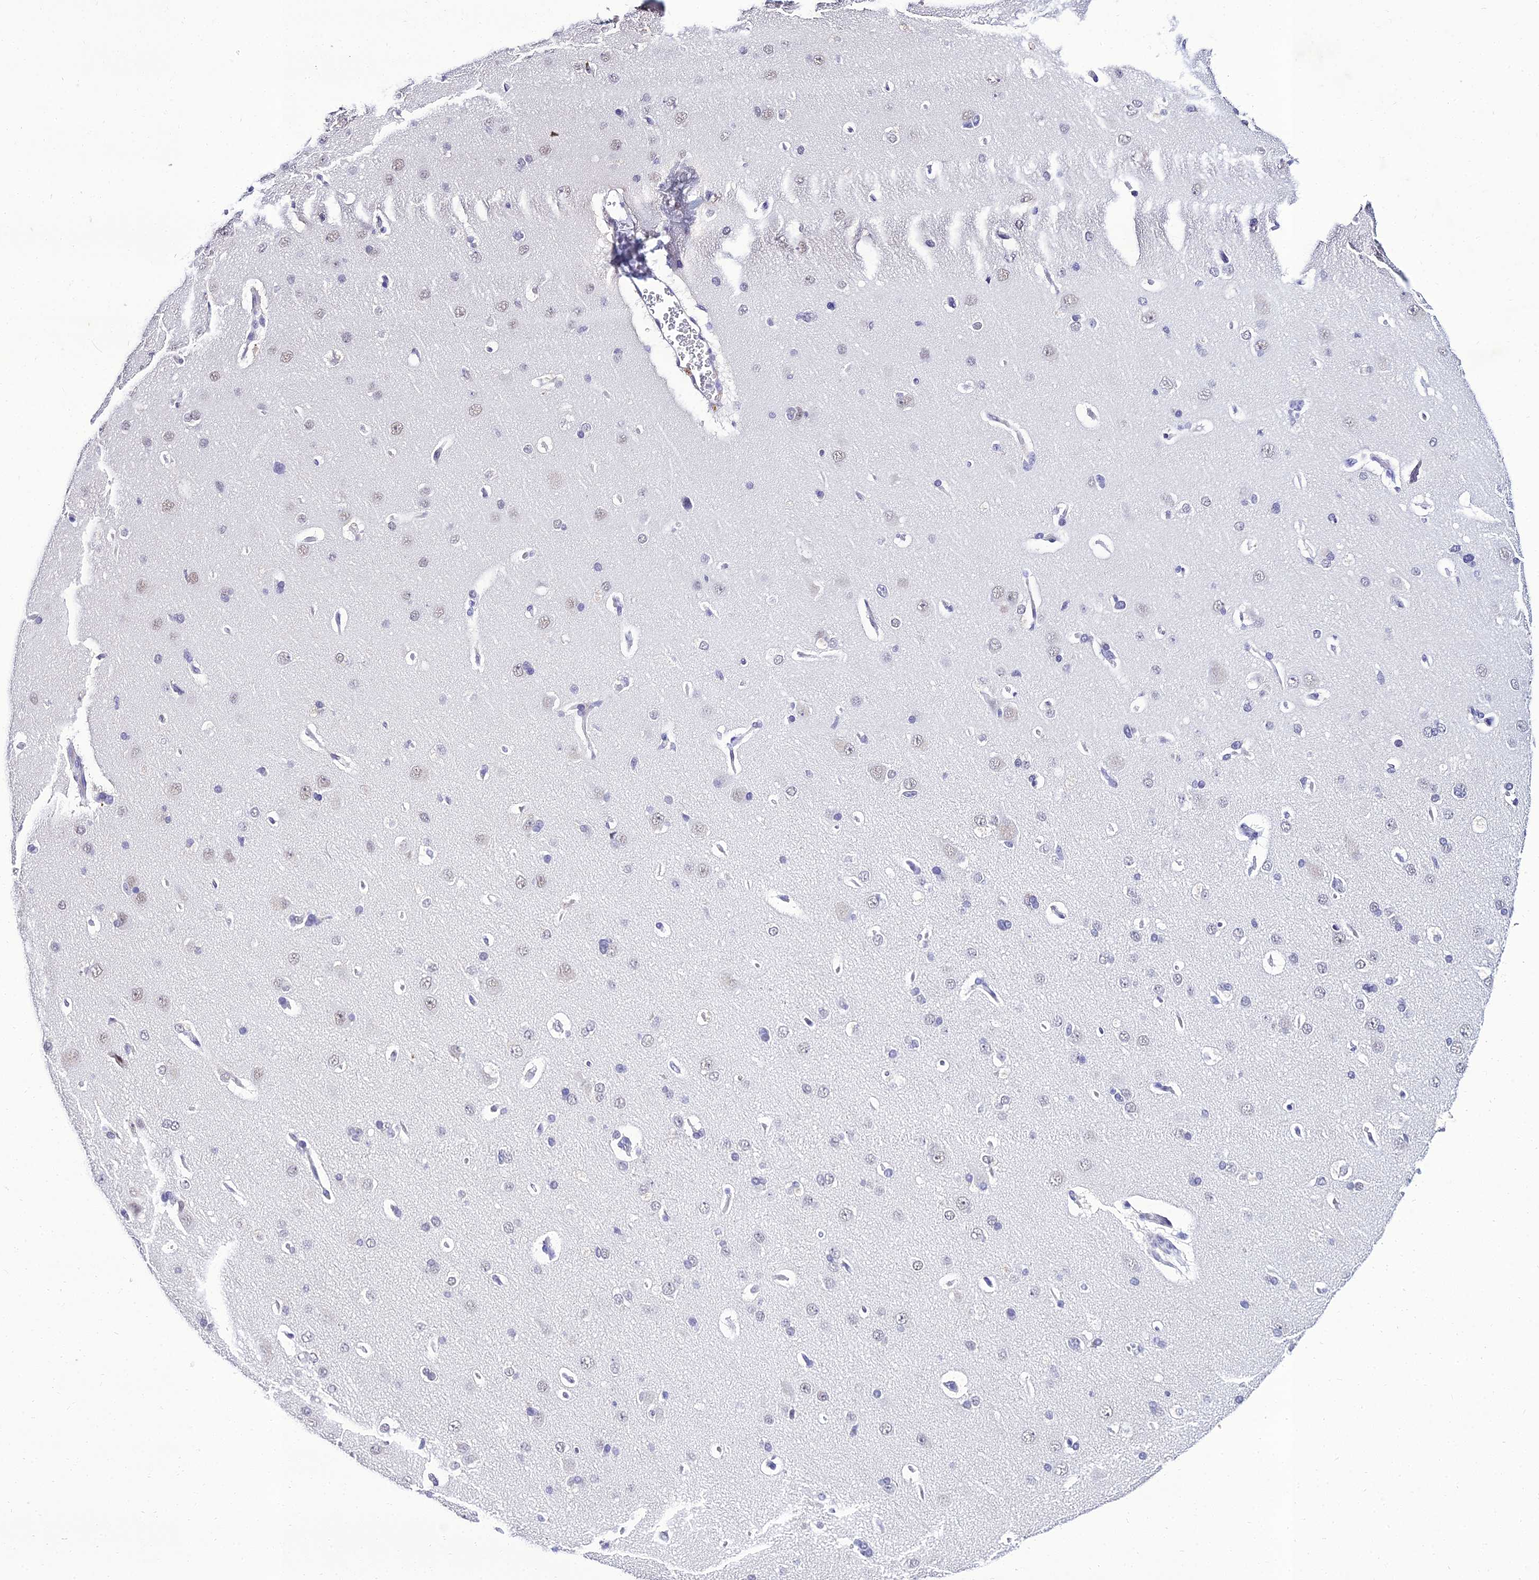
{"staining": {"intensity": "negative", "quantity": "none", "location": "none"}, "tissue": "cerebral cortex", "cell_type": "Endothelial cells", "image_type": "normal", "snomed": [{"axis": "morphology", "description": "Normal tissue, NOS"}, {"axis": "topography", "description": "Cerebral cortex"}], "caption": "This image is of normal cerebral cortex stained with IHC to label a protein in brown with the nuclei are counter-stained blue. There is no positivity in endothelial cells.", "gene": "PPP4R2", "patient": {"sex": "male", "age": 62}}